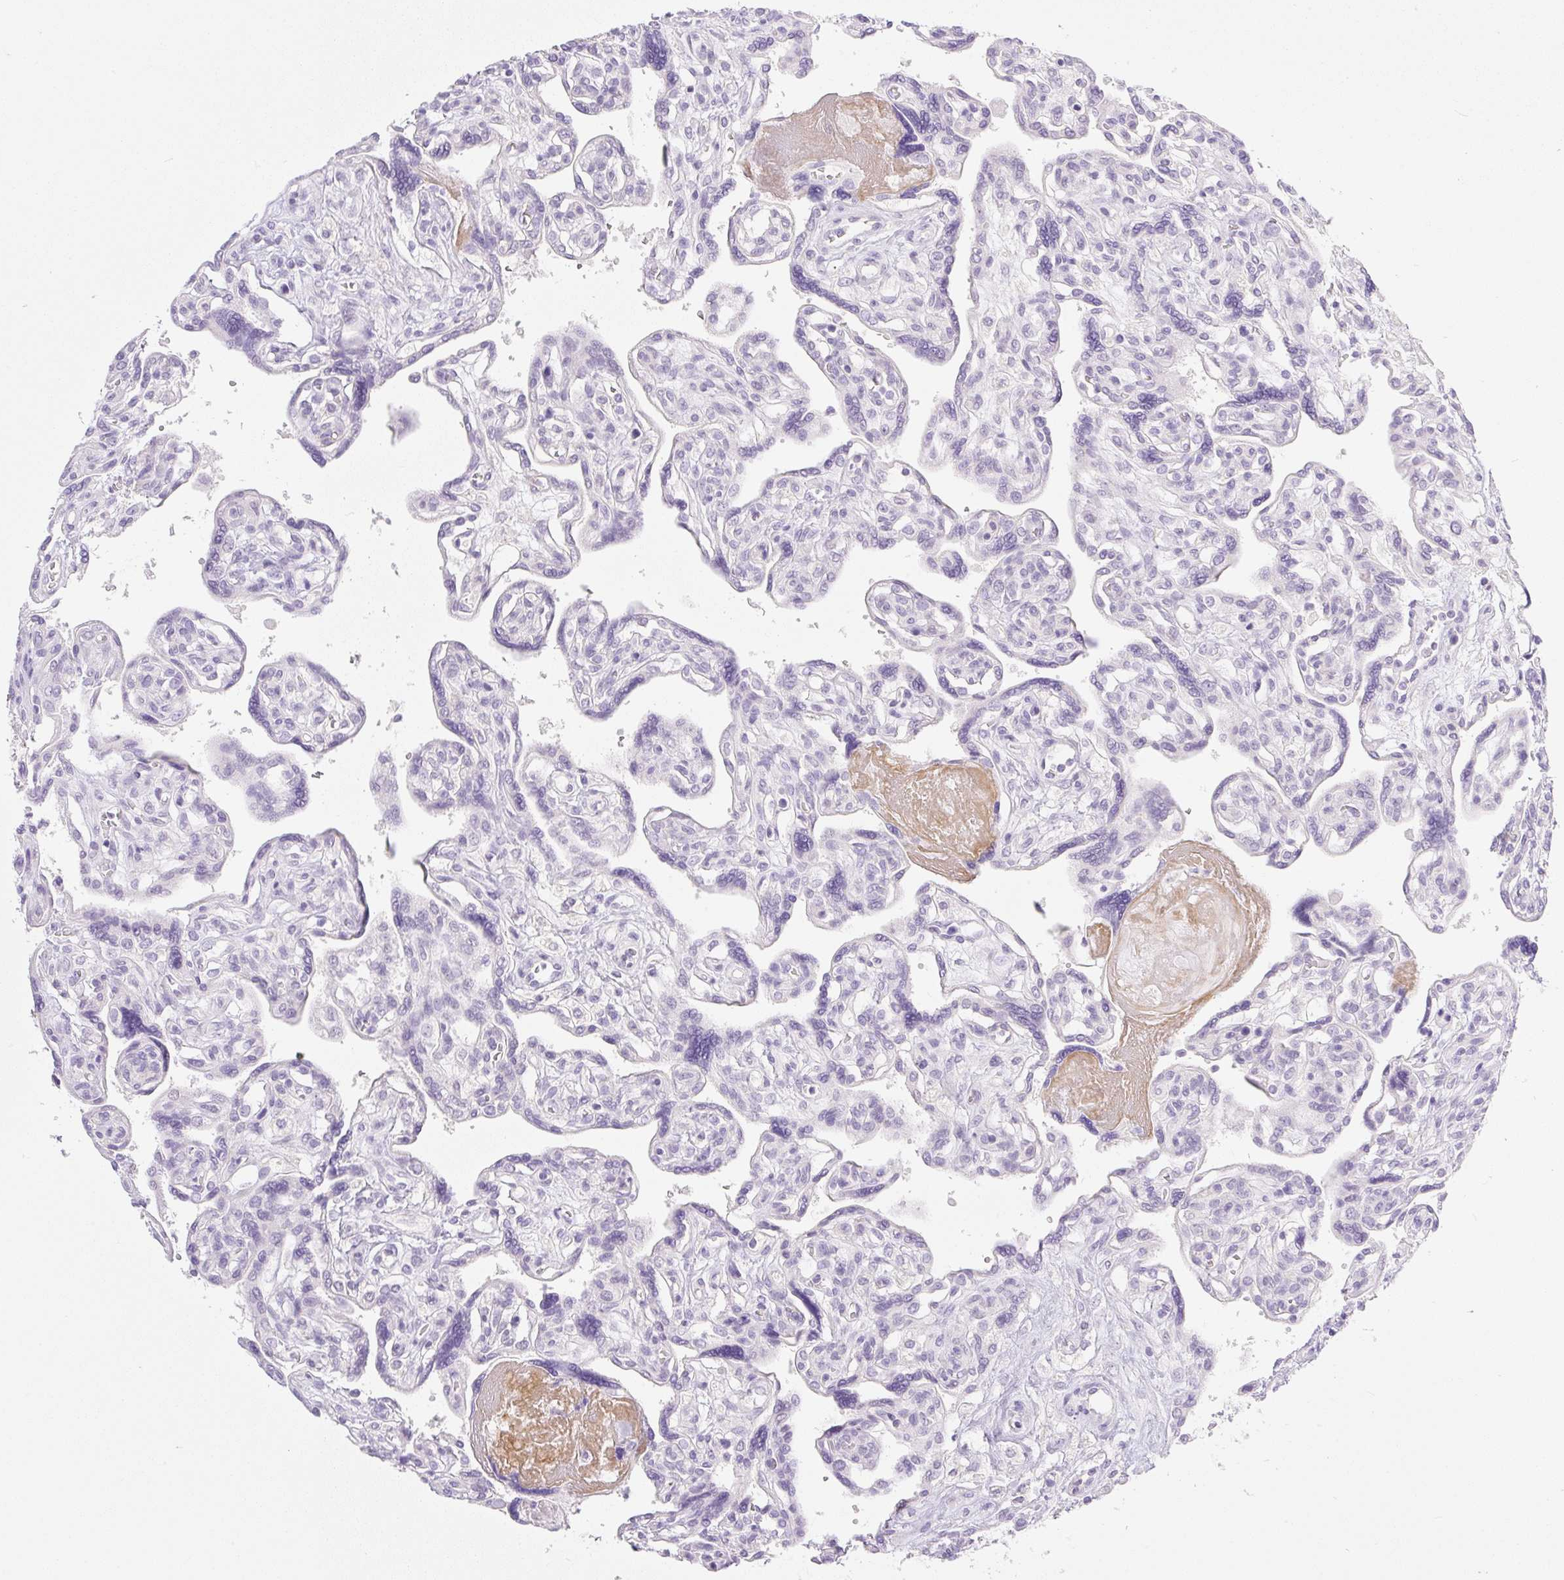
{"staining": {"intensity": "negative", "quantity": "none", "location": "none"}, "tissue": "placenta", "cell_type": "Trophoblastic cells", "image_type": "normal", "snomed": [{"axis": "morphology", "description": "Normal tissue, NOS"}, {"axis": "topography", "description": "Placenta"}], "caption": "Immunohistochemistry photomicrograph of unremarkable placenta: human placenta stained with DAB (3,3'-diaminobenzidine) displays no significant protein positivity in trophoblastic cells. (DAB immunohistochemistry (IHC) with hematoxylin counter stain).", "gene": "MIA2", "patient": {"sex": "female", "age": 39}}